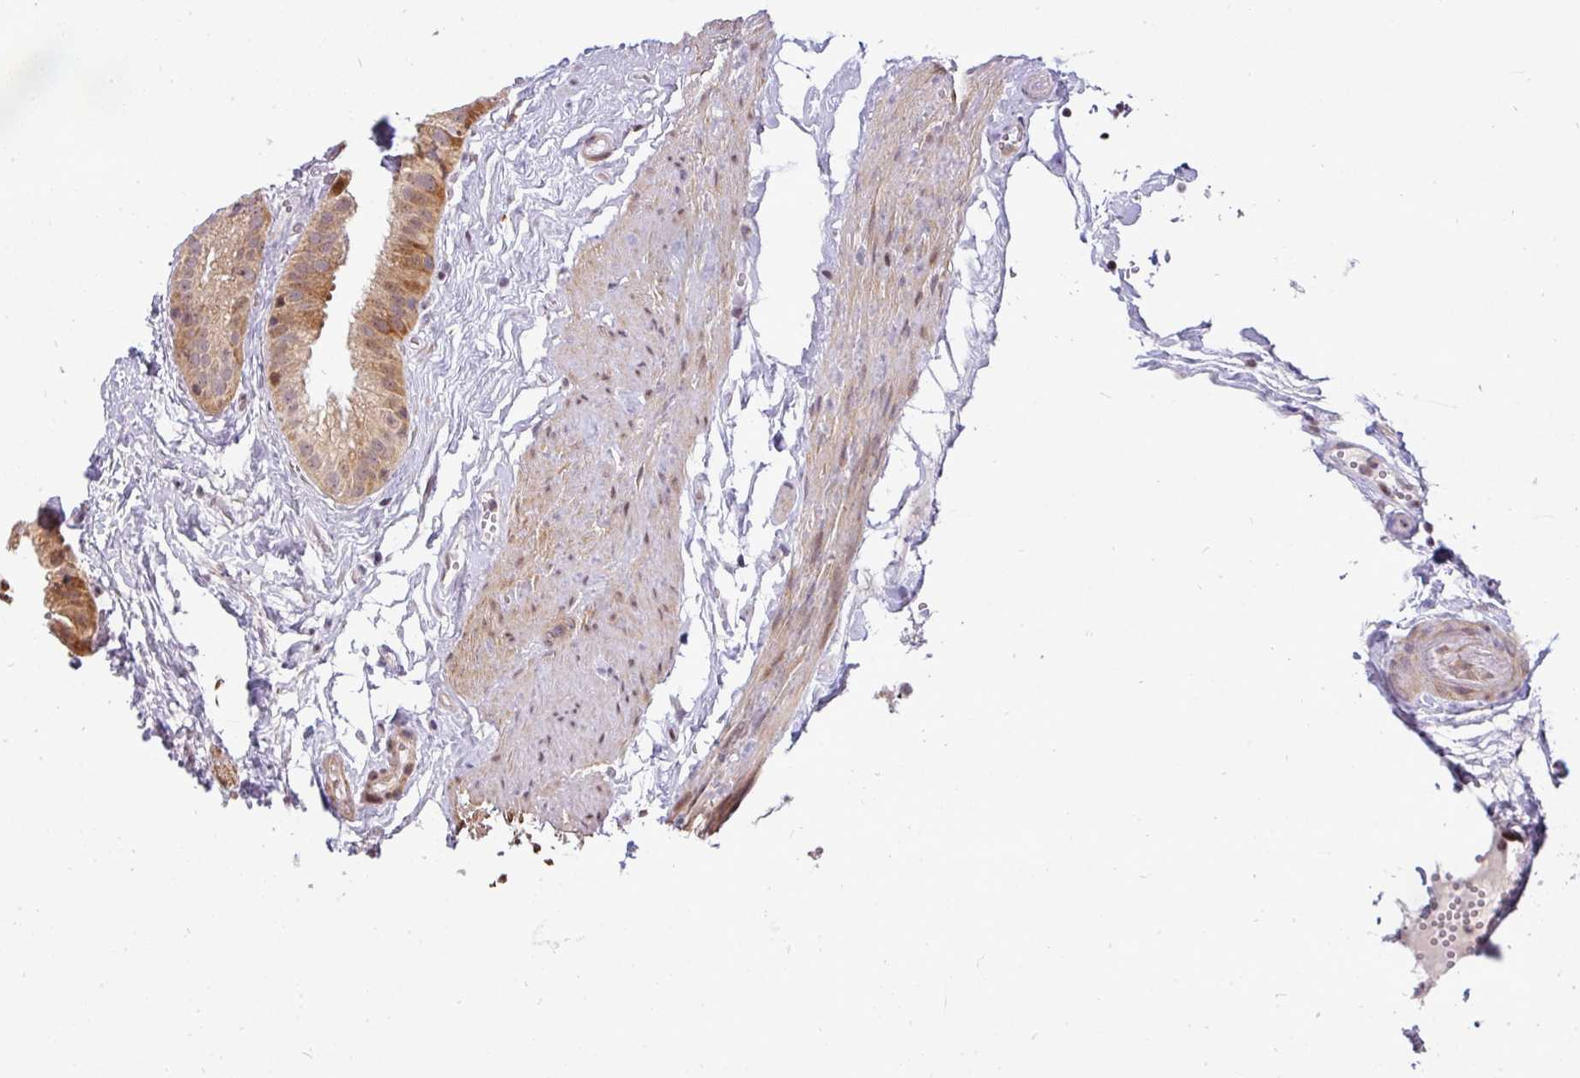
{"staining": {"intensity": "strong", "quantity": ">75%", "location": "cytoplasmic/membranous,nuclear"}, "tissue": "gallbladder", "cell_type": "Glandular cells", "image_type": "normal", "snomed": [{"axis": "morphology", "description": "Normal tissue, NOS"}, {"axis": "topography", "description": "Gallbladder"}], "caption": "Protein staining exhibits strong cytoplasmic/membranous,nuclear staining in approximately >75% of glandular cells in unremarkable gallbladder.", "gene": "MAZ", "patient": {"sex": "female", "age": 61}}